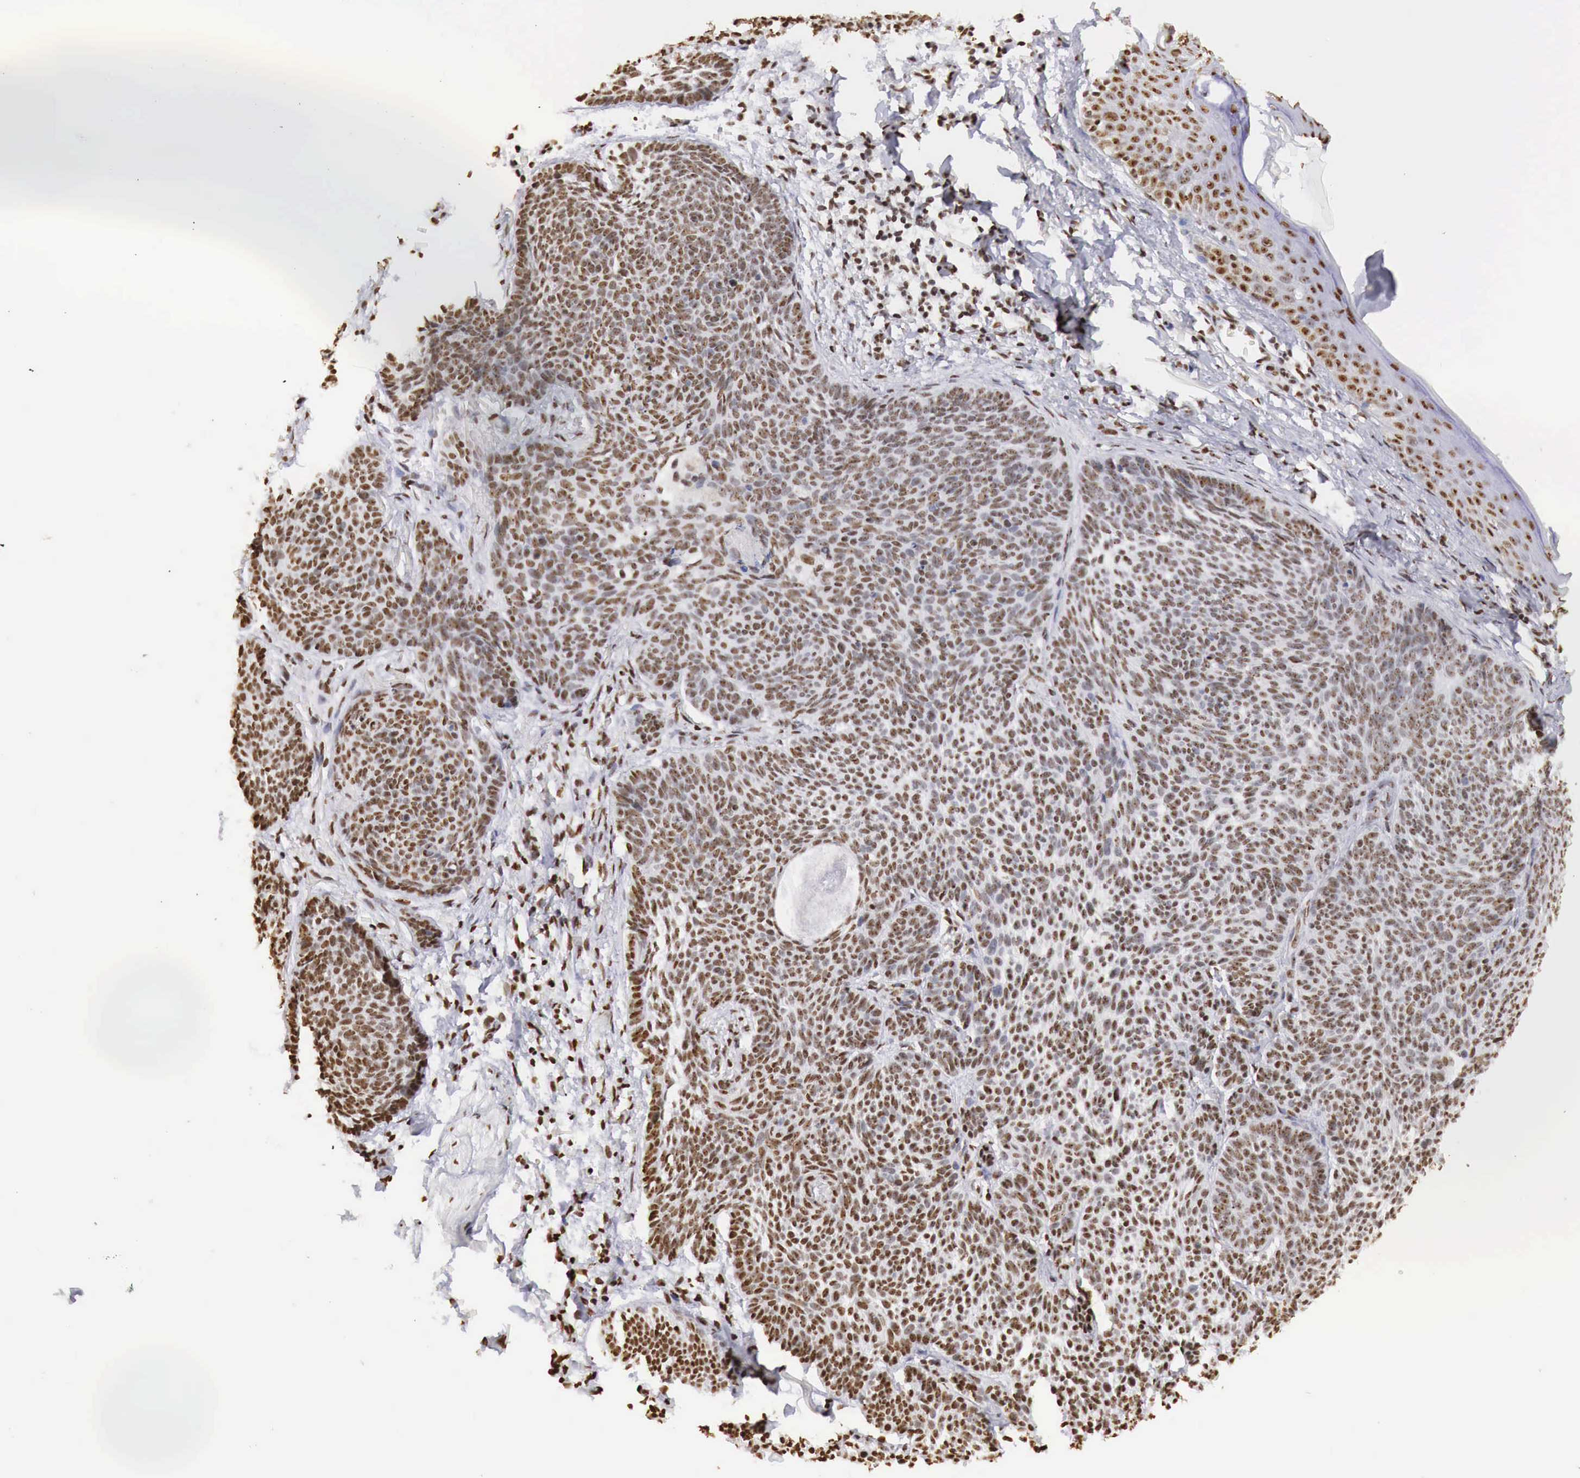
{"staining": {"intensity": "strong", "quantity": ">75%", "location": "nuclear"}, "tissue": "skin cancer", "cell_type": "Tumor cells", "image_type": "cancer", "snomed": [{"axis": "morphology", "description": "Basal cell carcinoma"}, {"axis": "topography", "description": "Skin"}], "caption": "Immunohistochemical staining of human skin basal cell carcinoma reveals high levels of strong nuclear positivity in about >75% of tumor cells. The staining was performed using DAB (3,3'-diaminobenzidine) to visualize the protein expression in brown, while the nuclei were stained in blue with hematoxylin (Magnification: 20x).", "gene": "DKC1", "patient": {"sex": "female", "age": 62}}